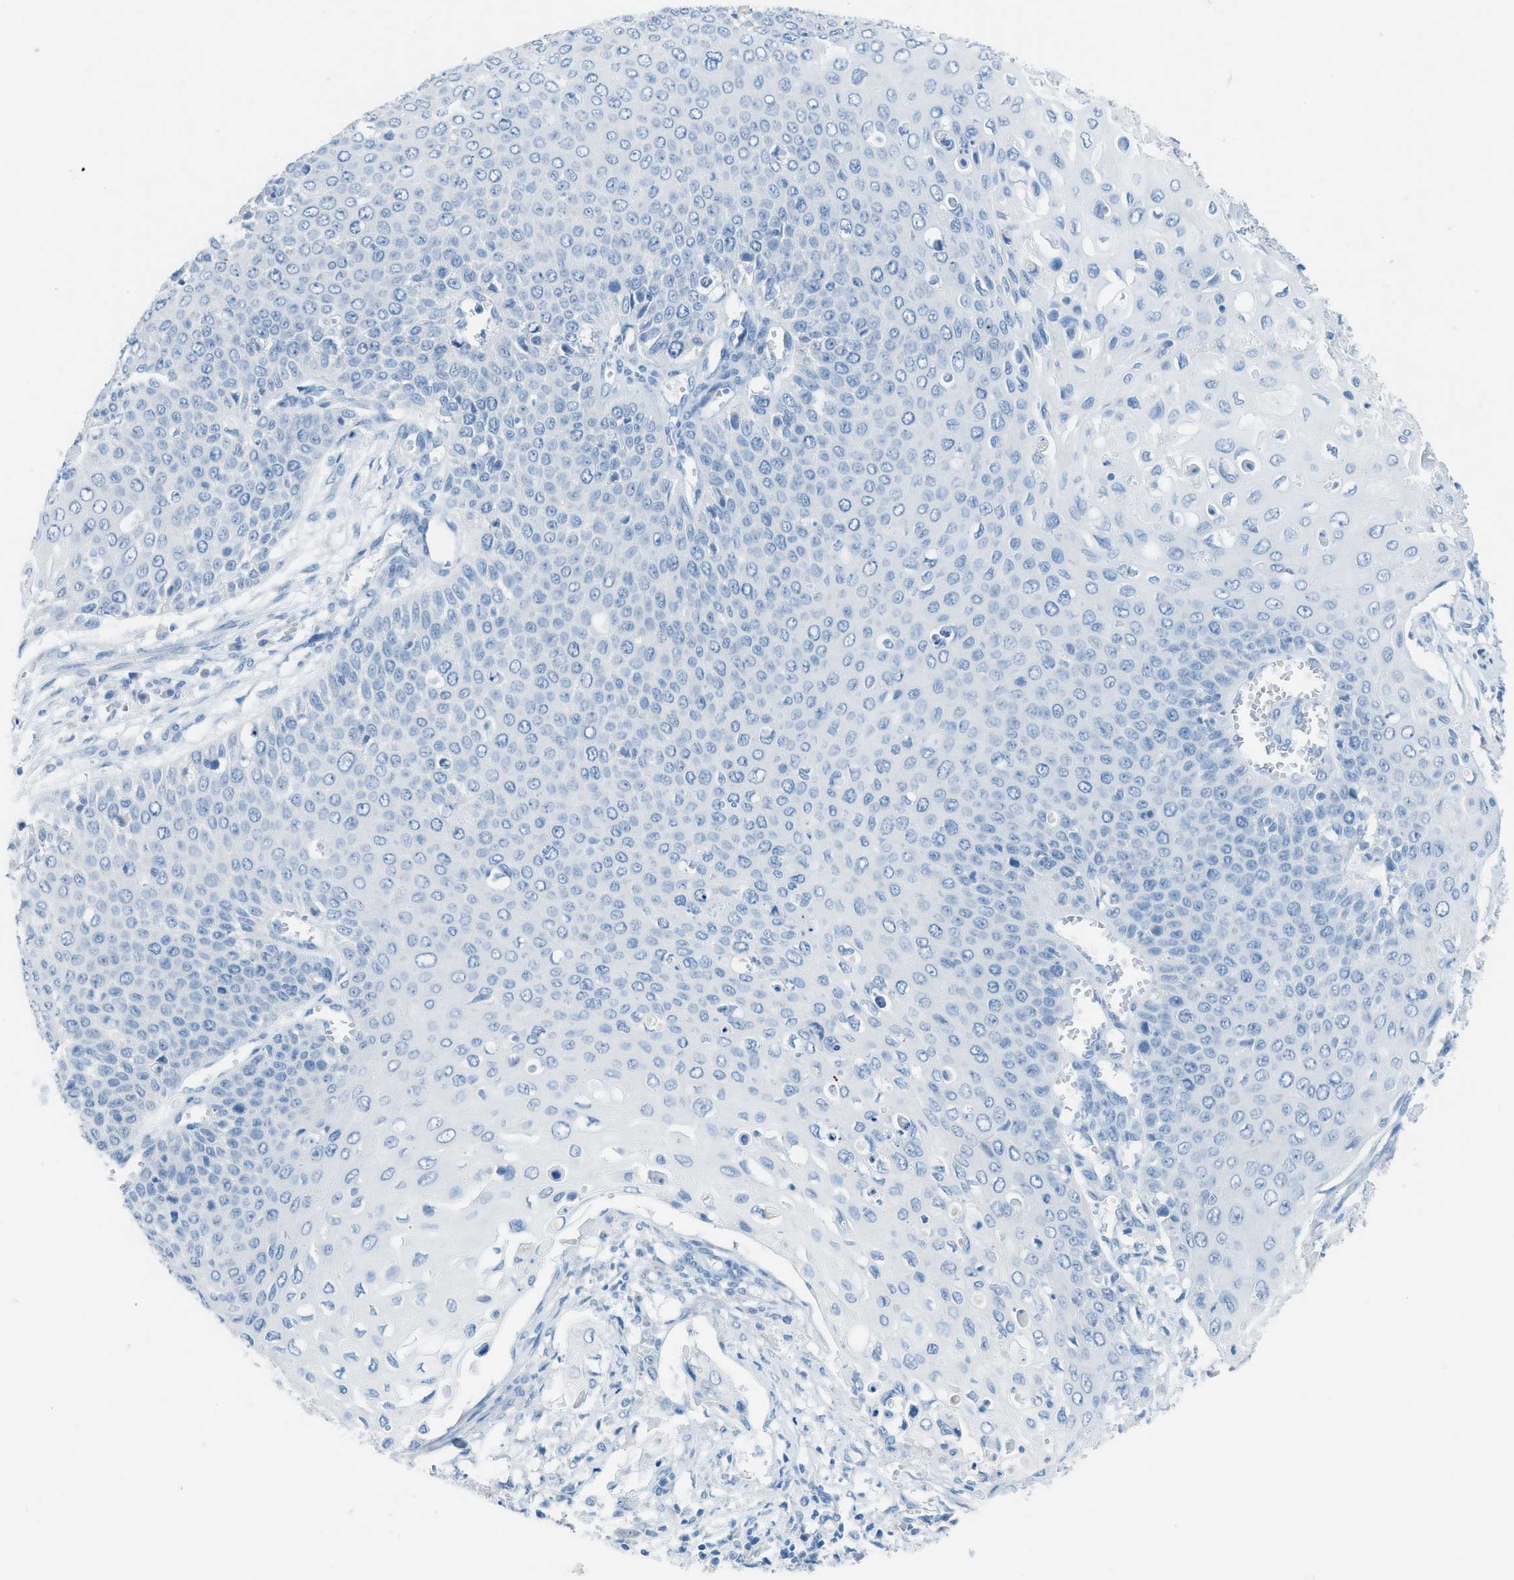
{"staining": {"intensity": "negative", "quantity": "none", "location": "none"}, "tissue": "cervical cancer", "cell_type": "Tumor cells", "image_type": "cancer", "snomed": [{"axis": "morphology", "description": "Squamous cell carcinoma, NOS"}, {"axis": "topography", "description": "Cervix"}], "caption": "Immunohistochemistry (IHC) of human cervical squamous cell carcinoma demonstrates no staining in tumor cells.", "gene": "ACAN", "patient": {"sex": "female", "age": 39}}